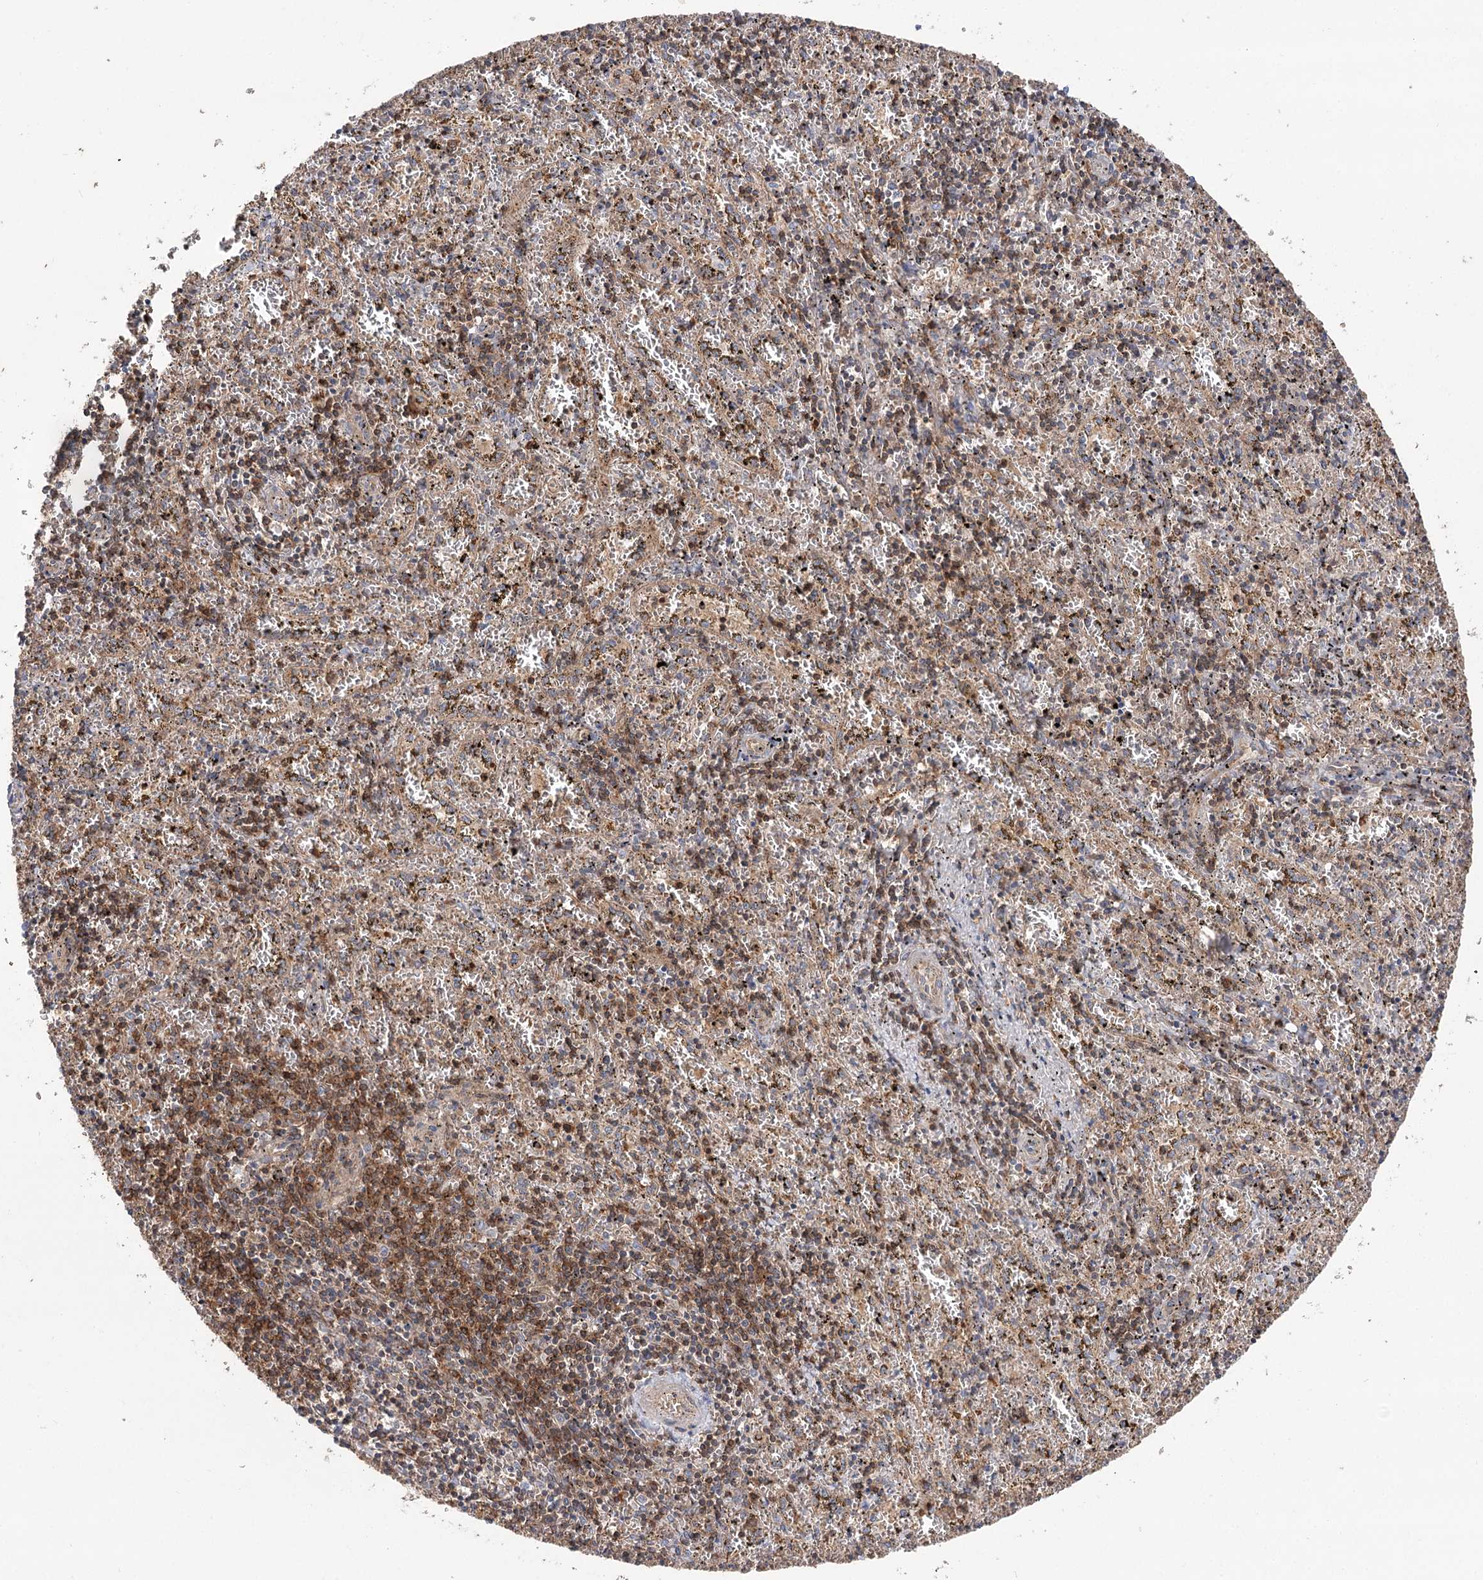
{"staining": {"intensity": "moderate", "quantity": "<25%", "location": "cytoplasmic/membranous"}, "tissue": "spleen", "cell_type": "Cells in red pulp", "image_type": "normal", "snomed": [{"axis": "morphology", "description": "Normal tissue, NOS"}, {"axis": "topography", "description": "Spleen"}], "caption": "Benign spleen reveals moderate cytoplasmic/membranous expression in about <25% of cells in red pulp, visualized by immunohistochemistry.", "gene": "VPS37B", "patient": {"sex": "male", "age": 11}}